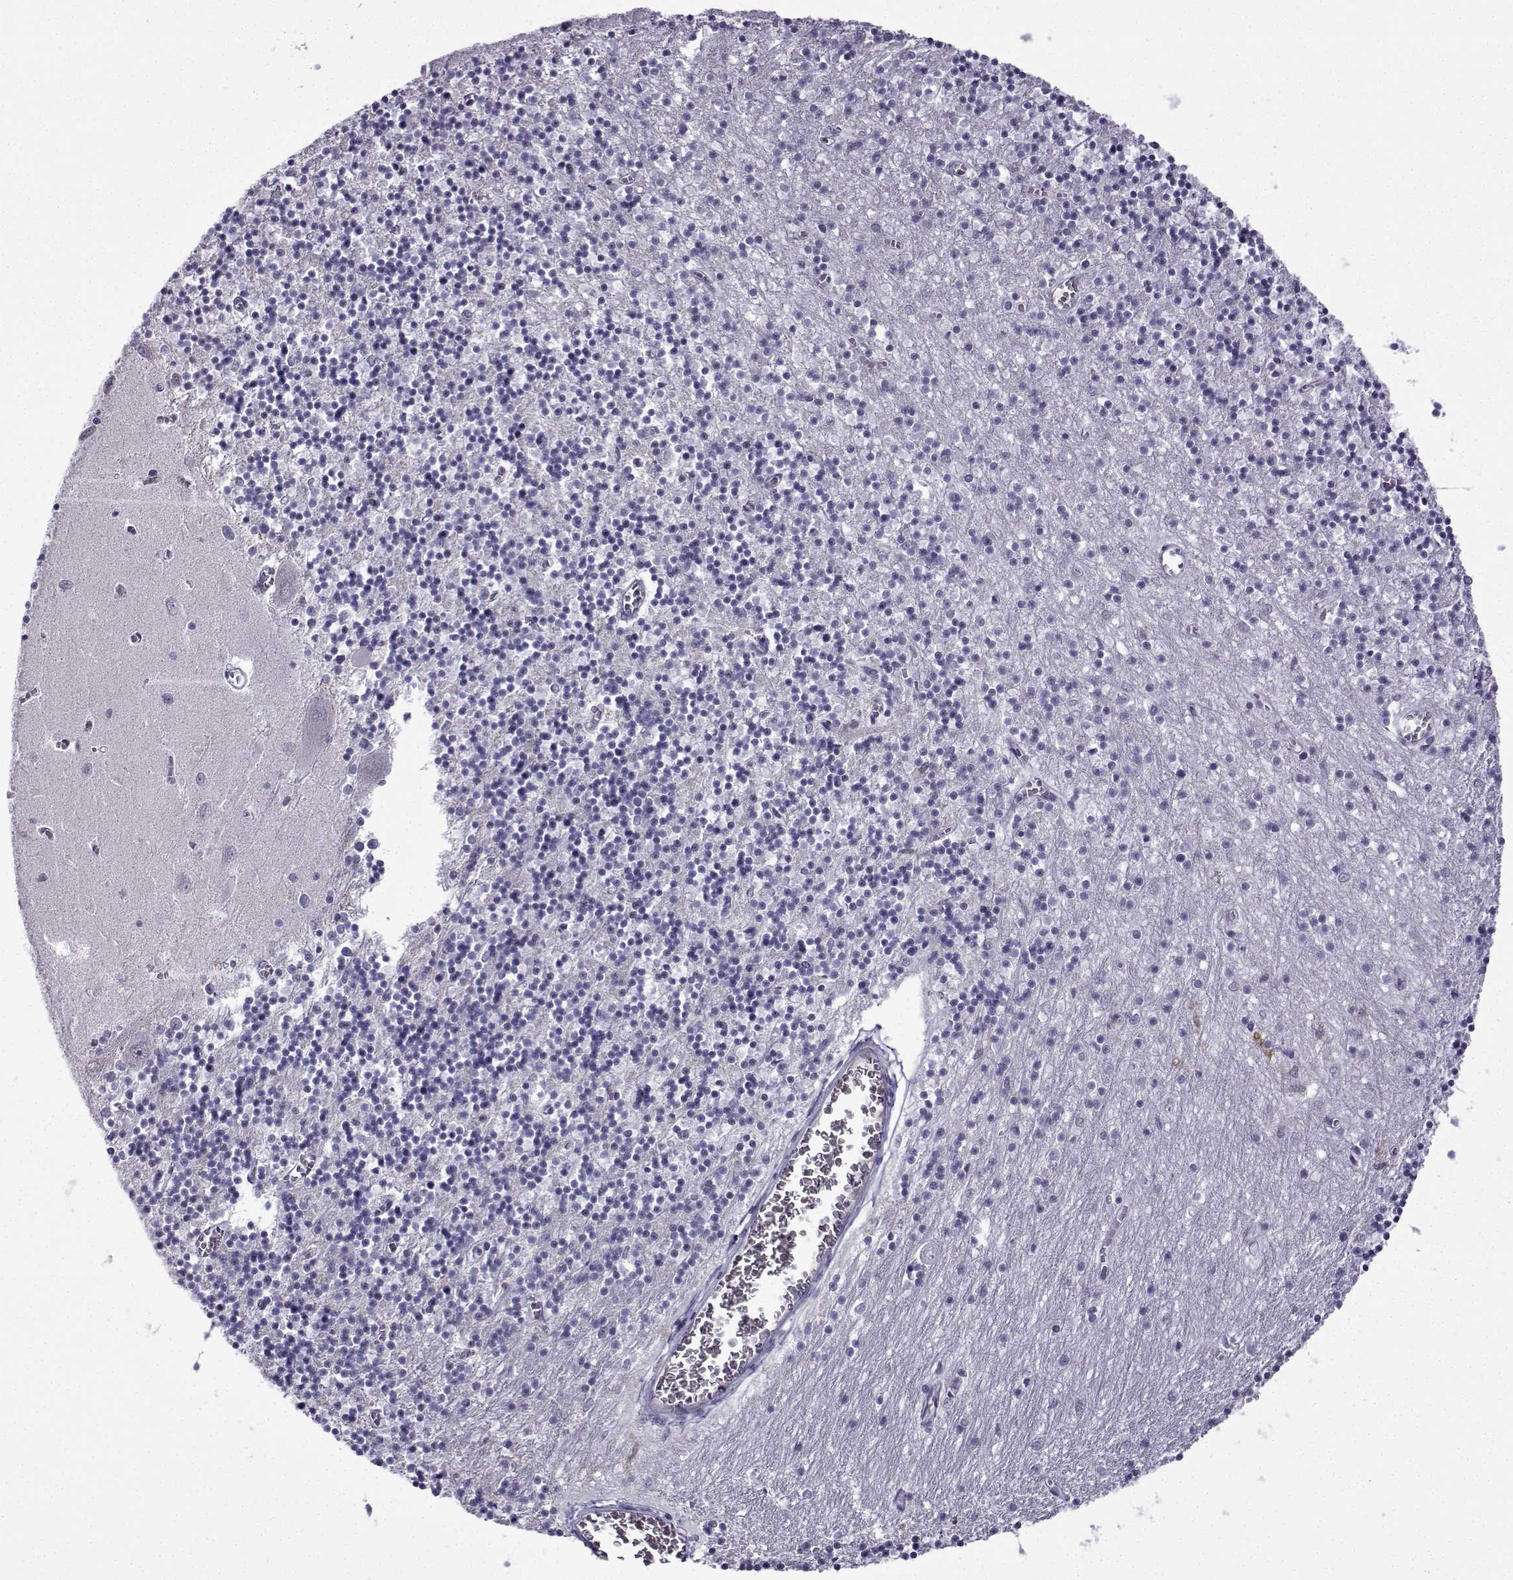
{"staining": {"intensity": "negative", "quantity": "none", "location": "none"}, "tissue": "cerebellum", "cell_type": "Cells in granular layer", "image_type": "normal", "snomed": [{"axis": "morphology", "description": "Normal tissue, NOS"}, {"axis": "topography", "description": "Cerebellum"}], "caption": "The histopathology image displays no significant expression in cells in granular layer of cerebellum. (Stains: DAB (3,3'-diaminobenzidine) immunohistochemistry (IHC) with hematoxylin counter stain, Microscopy: brightfield microscopy at high magnification).", "gene": "HTR7", "patient": {"sex": "female", "age": 64}}